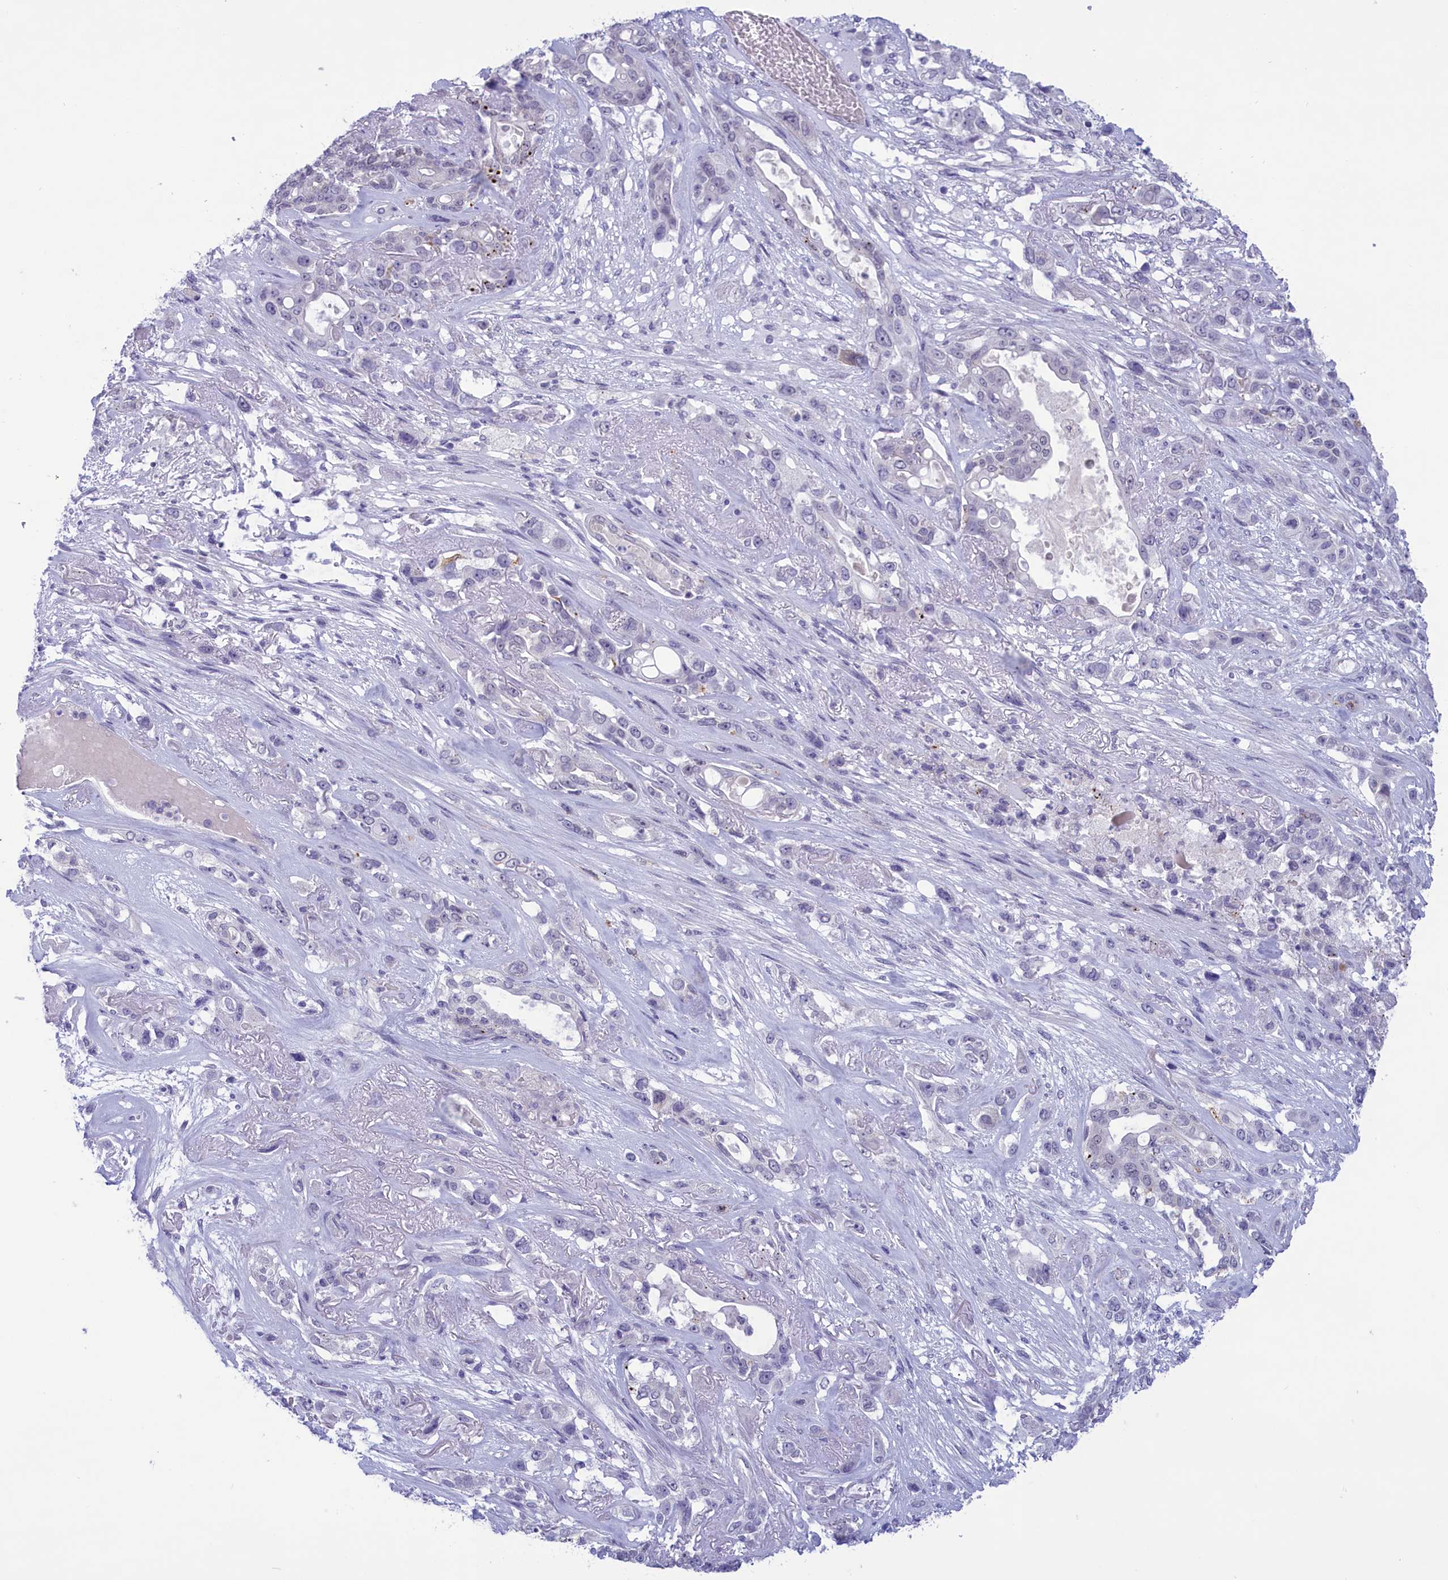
{"staining": {"intensity": "negative", "quantity": "none", "location": "none"}, "tissue": "lung cancer", "cell_type": "Tumor cells", "image_type": "cancer", "snomed": [{"axis": "morphology", "description": "Squamous cell carcinoma, NOS"}, {"axis": "topography", "description": "Lung"}], "caption": "Immunohistochemistry (IHC) of human lung cancer shows no staining in tumor cells.", "gene": "ELOA2", "patient": {"sex": "female", "age": 70}}